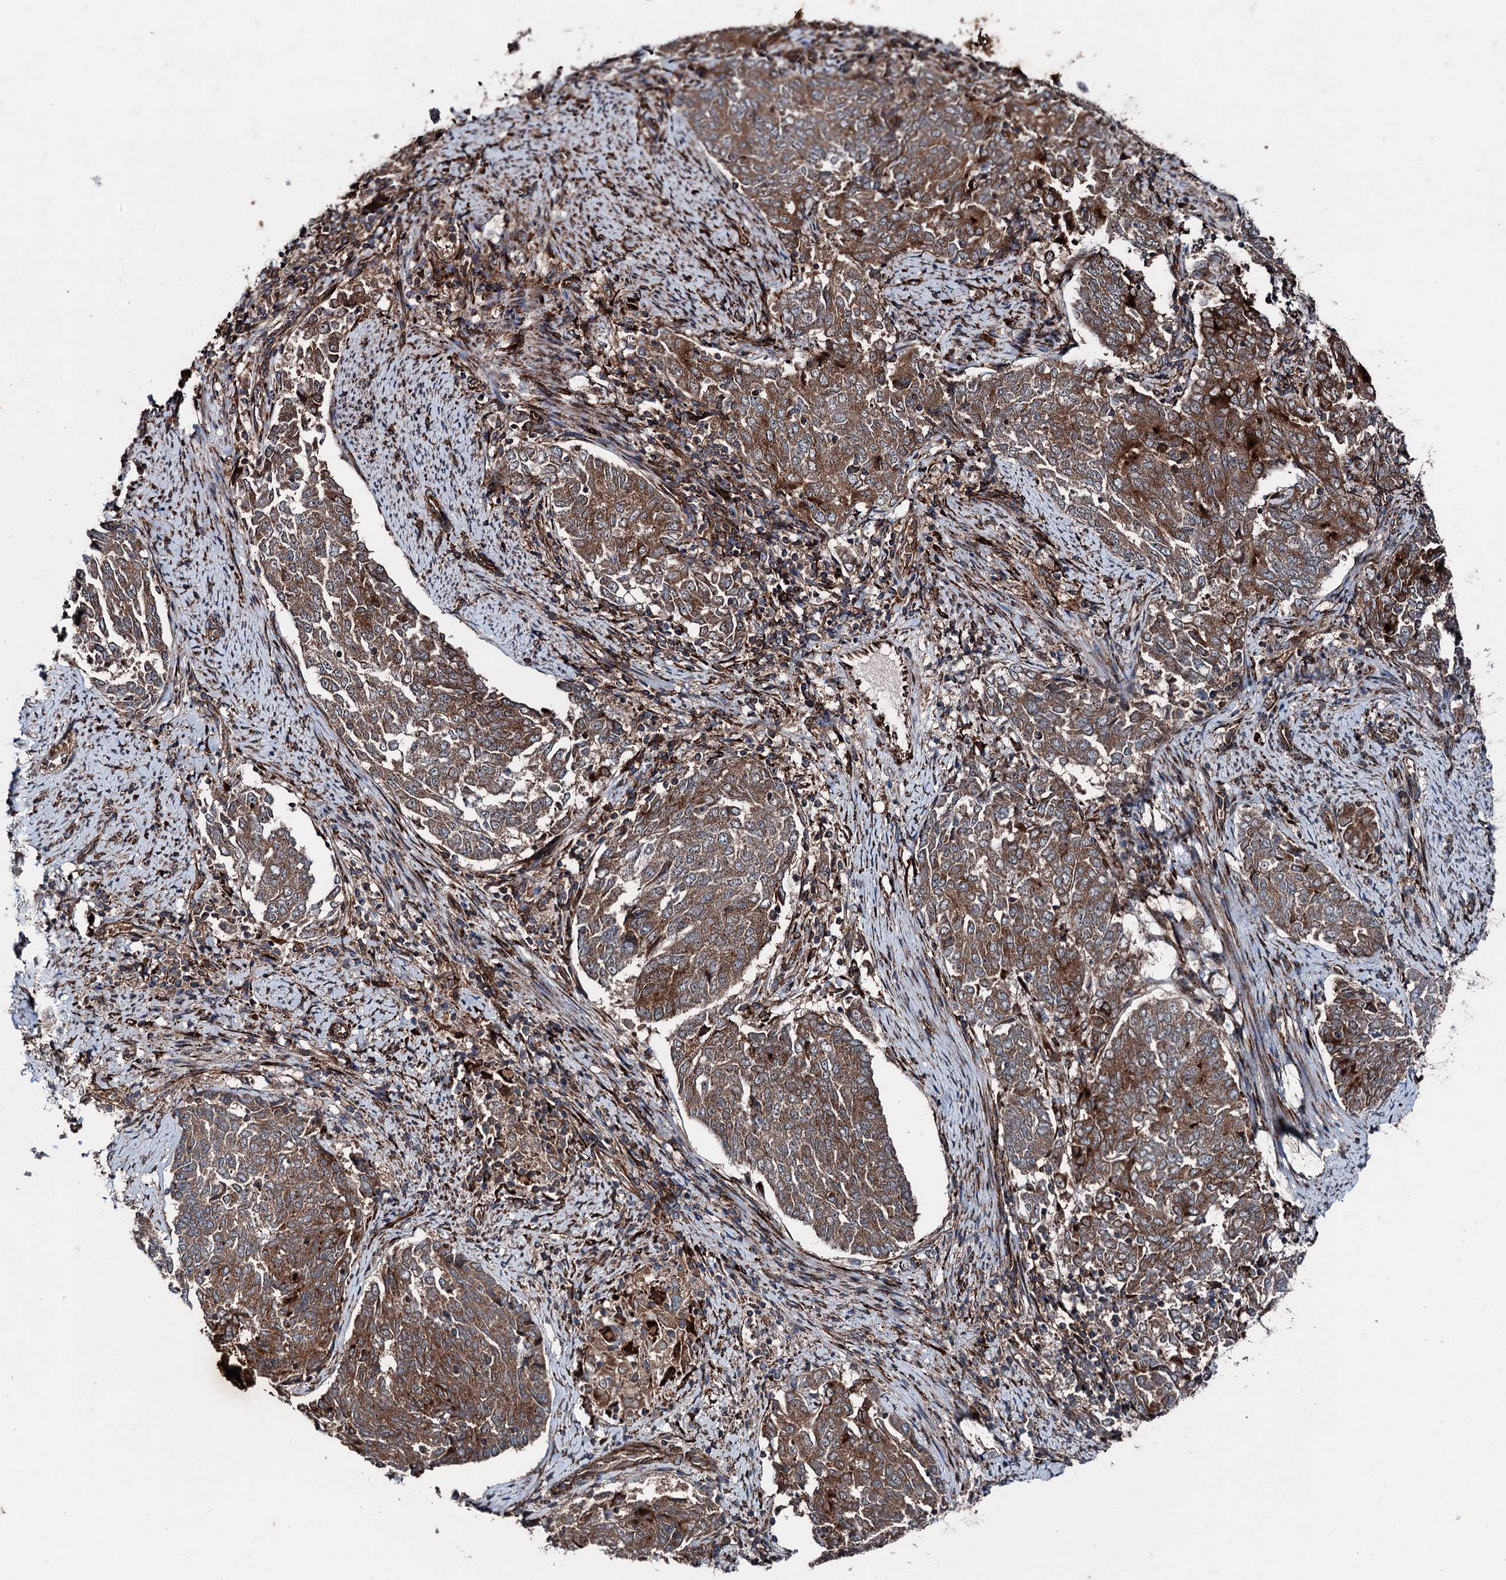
{"staining": {"intensity": "moderate", "quantity": ">75%", "location": "cytoplasmic/membranous"}, "tissue": "endometrial cancer", "cell_type": "Tumor cells", "image_type": "cancer", "snomed": [{"axis": "morphology", "description": "Adenocarcinoma, NOS"}, {"axis": "topography", "description": "Endometrium"}], "caption": "Immunohistochemical staining of human endometrial cancer (adenocarcinoma) shows medium levels of moderate cytoplasmic/membranous protein staining in about >75% of tumor cells.", "gene": "DDIAS", "patient": {"sex": "female", "age": 80}}